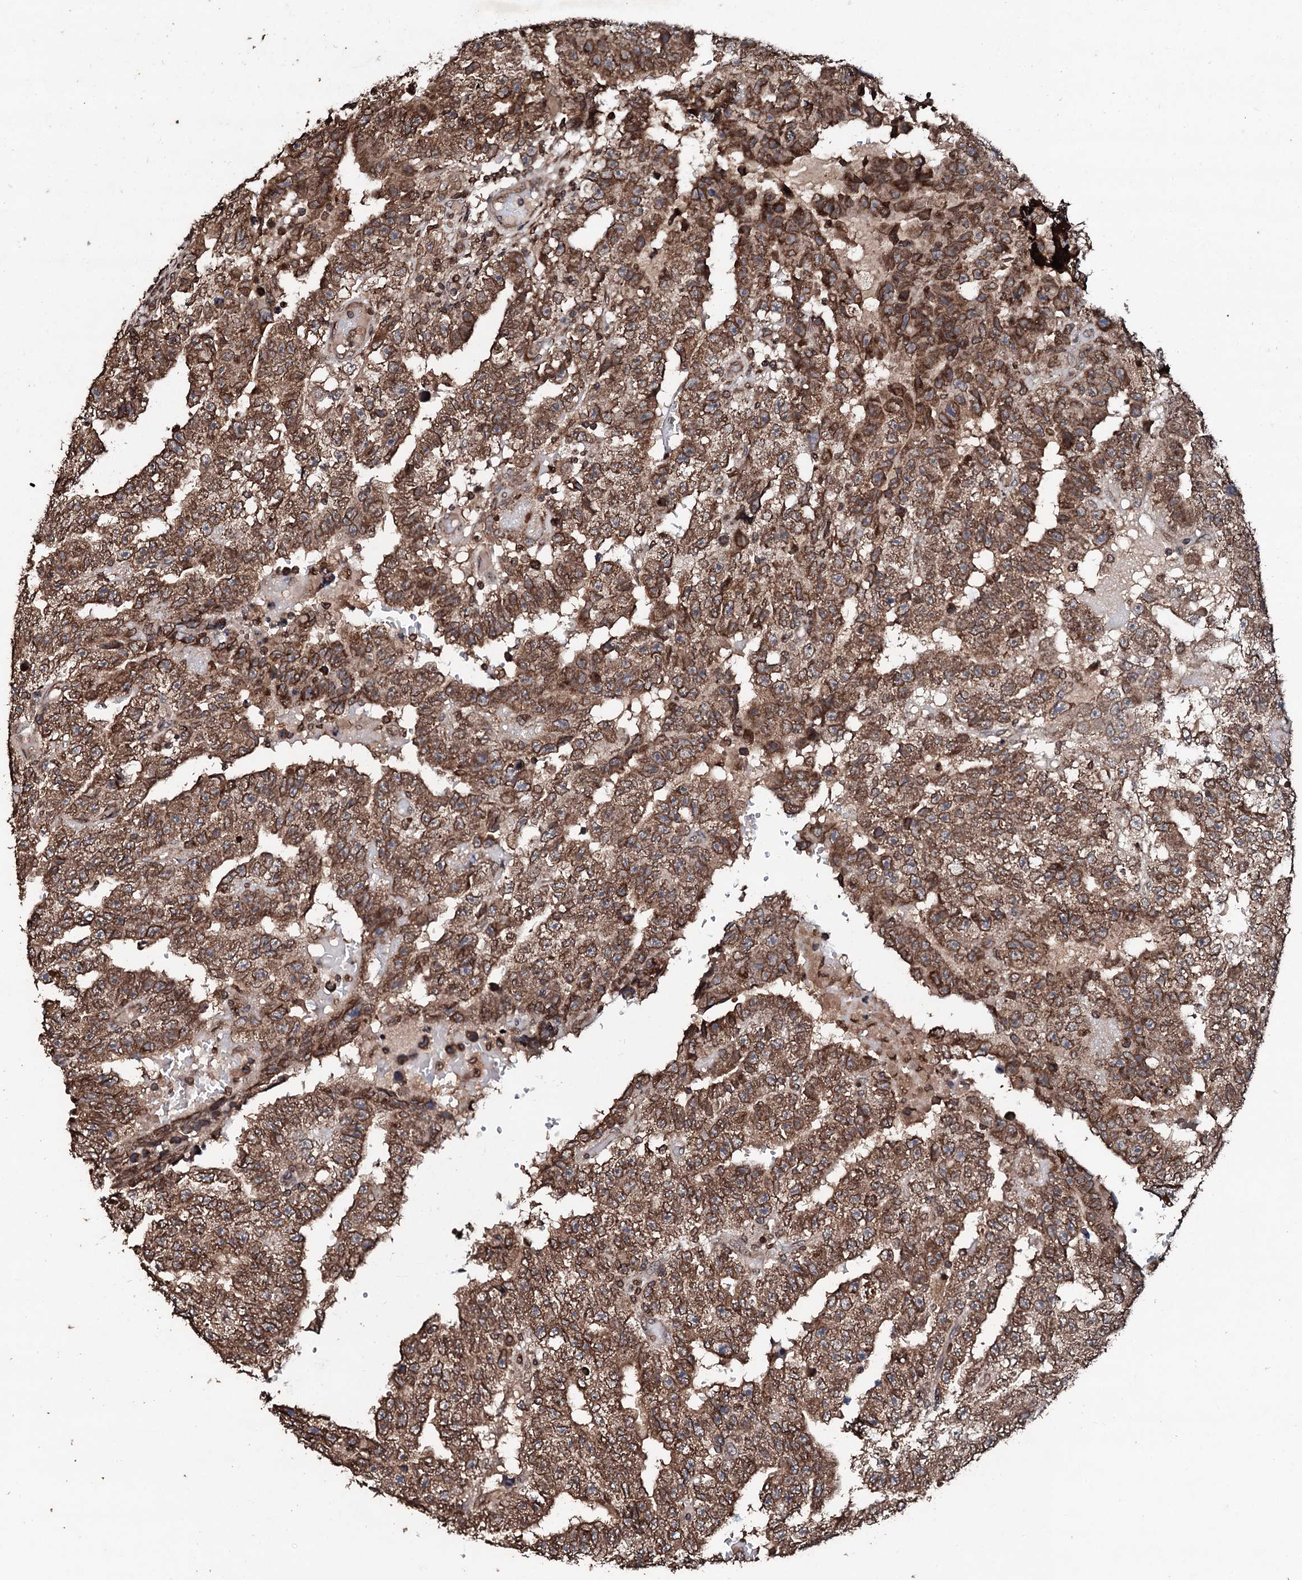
{"staining": {"intensity": "strong", "quantity": ">75%", "location": "cytoplasmic/membranous"}, "tissue": "testis cancer", "cell_type": "Tumor cells", "image_type": "cancer", "snomed": [{"axis": "morphology", "description": "Carcinoma, Embryonal, NOS"}, {"axis": "topography", "description": "Testis"}], "caption": "Immunohistochemical staining of human testis embryonal carcinoma shows high levels of strong cytoplasmic/membranous protein positivity in approximately >75% of tumor cells.", "gene": "SDHAF2", "patient": {"sex": "male", "age": 25}}